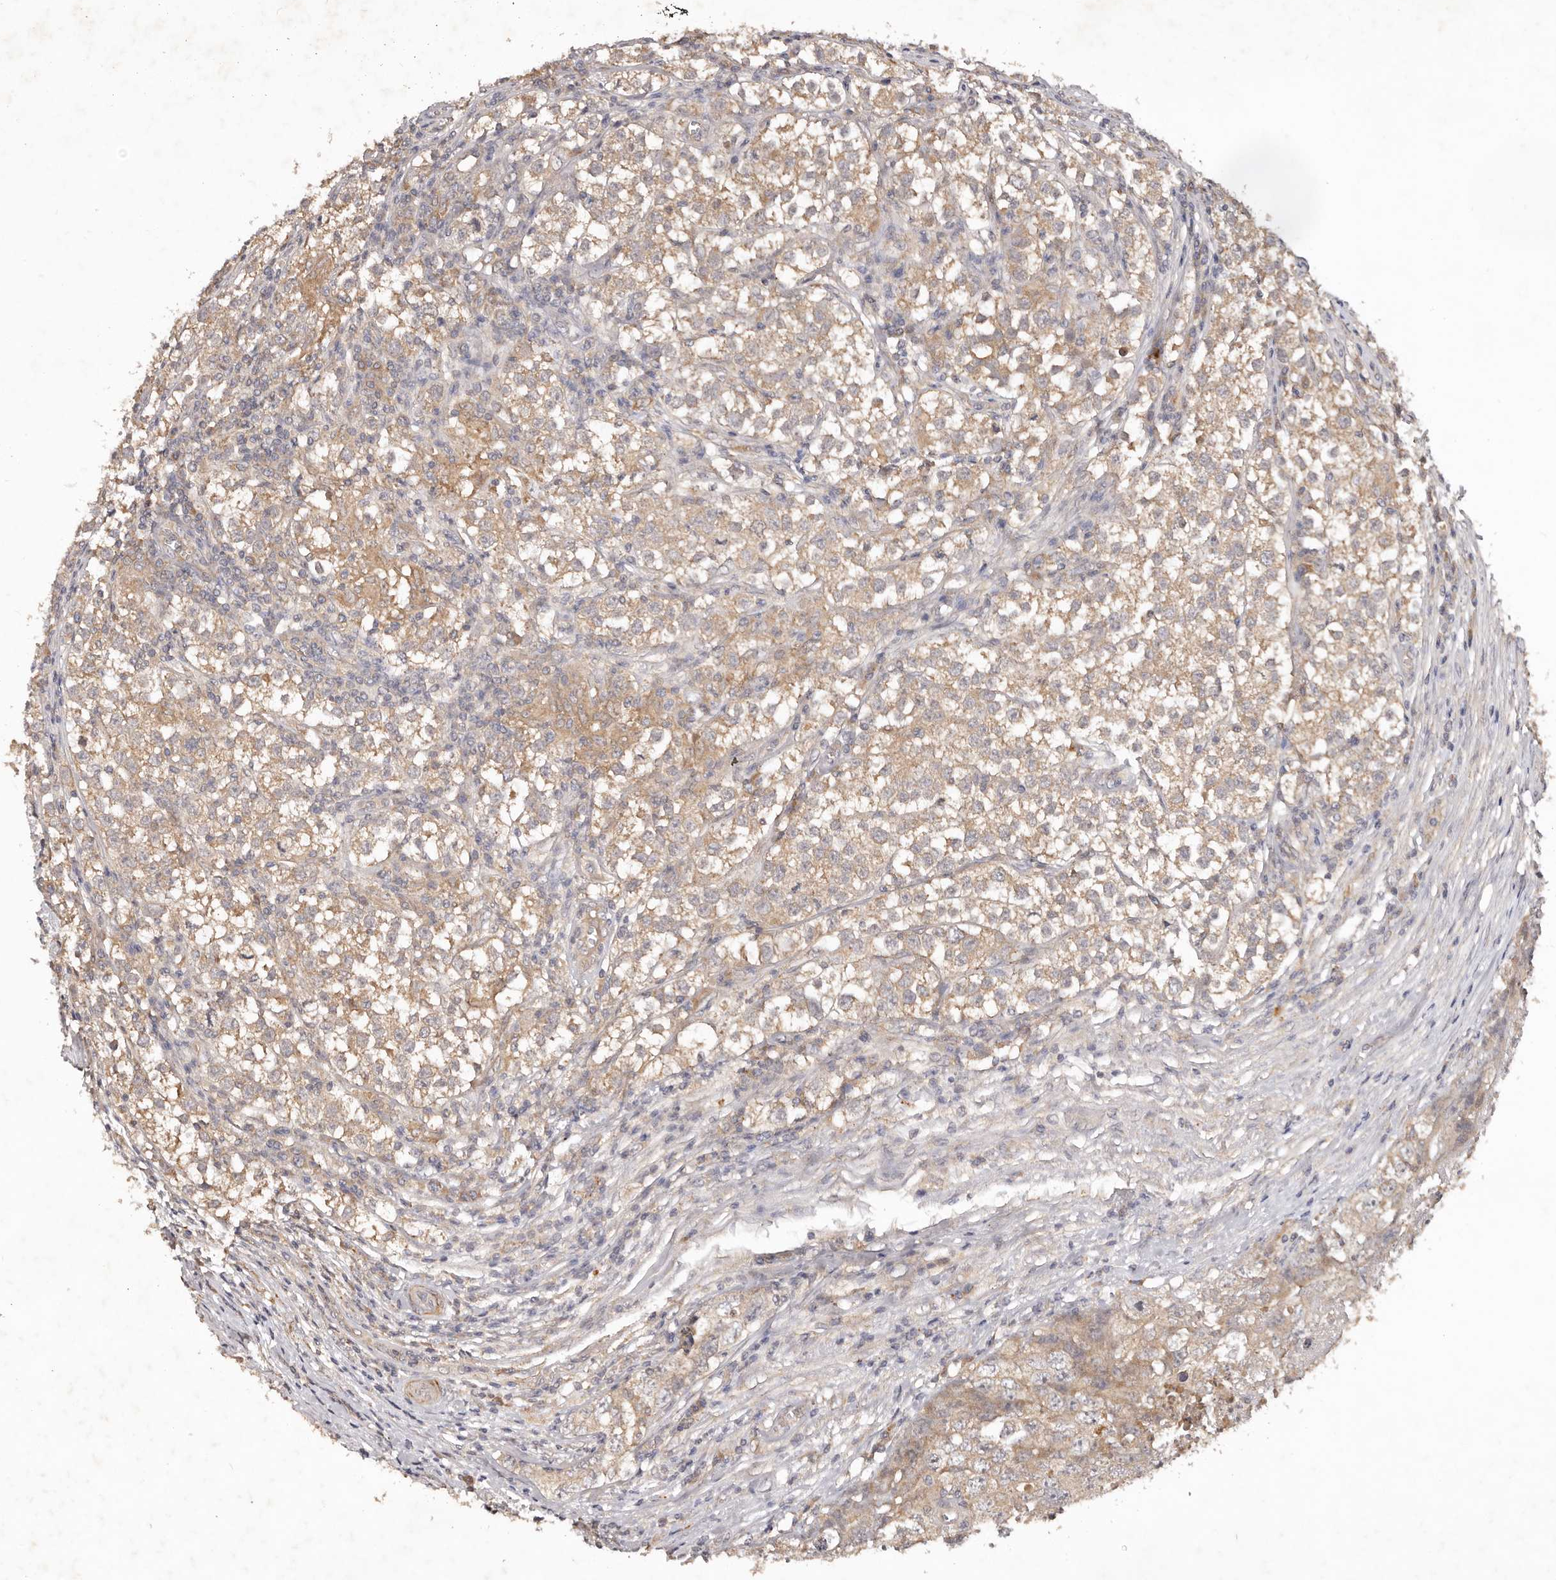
{"staining": {"intensity": "weak", "quantity": ">75%", "location": "cytoplasmic/membranous"}, "tissue": "testis cancer", "cell_type": "Tumor cells", "image_type": "cancer", "snomed": [{"axis": "morphology", "description": "Seminoma, NOS"}, {"axis": "morphology", "description": "Carcinoma, Embryonal, NOS"}, {"axis": "topography", "description": "Testis"}], "caption": "Testis cancer was stained to show a protein in brown. There is low levels of weak cytoplasmic/membranous expression in approximately >75% of tumor cells.", "gene": "PKIB", "patient": {"sex": "male", "age": 43}}